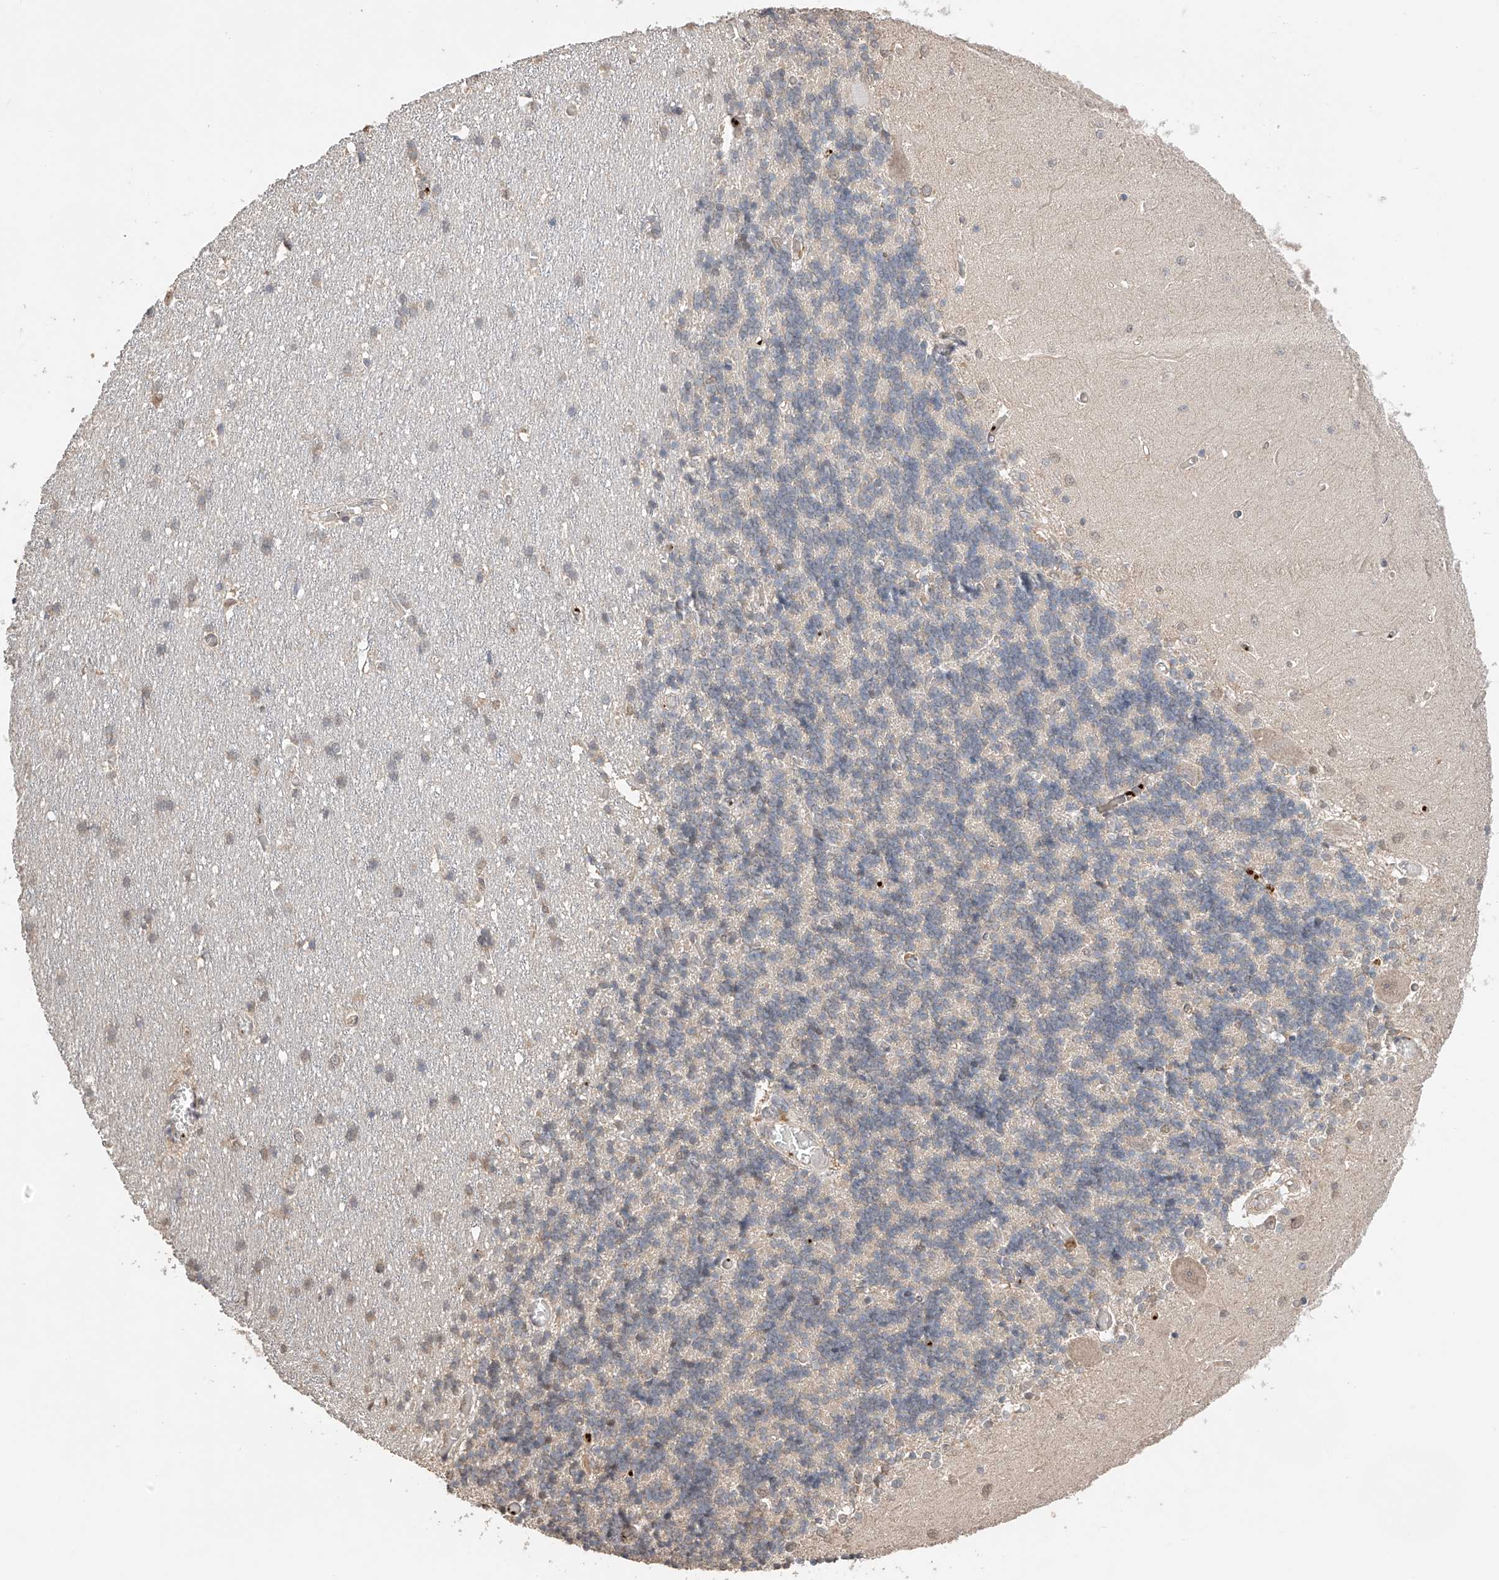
{"staining": {"intensity": "negative", "quantity": "none", "location": "none"}, "tissue": "cerebellum", "cell_type": "Cells in granular layer", "image_type": "normal", "snomed": [{"axis": "morphology", "description": "Normal tissue, NOS"}, {"axis": "topography", "description": "Cerebellum"}], "caption": "Cells in granular layer show no significant staining in benign cerebellum.", "gene": "ZFHX2", "patient": {"sex": "male", "age": 37}}